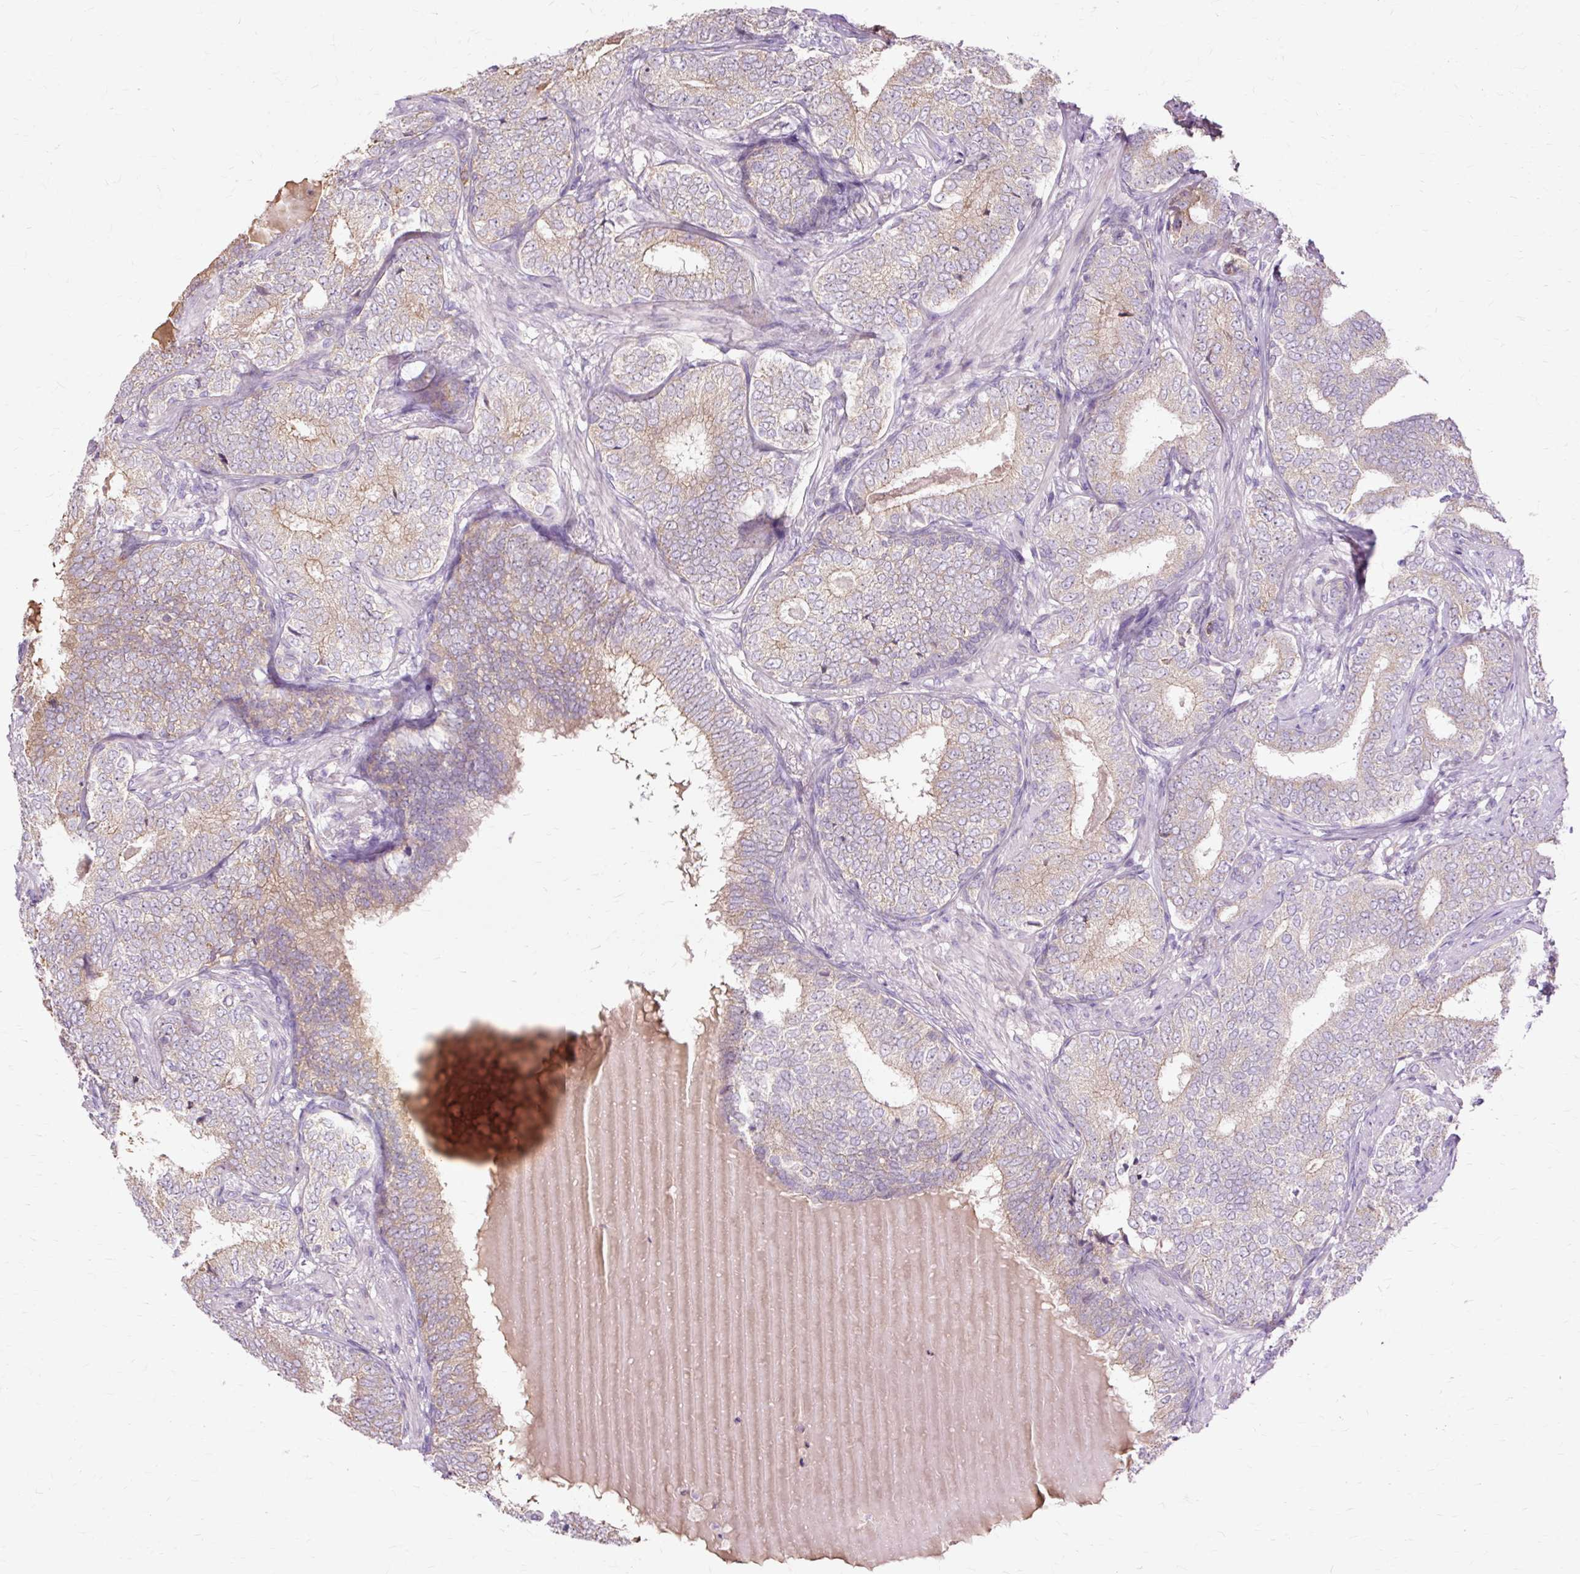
{"staining": {"intensity": "weak", "quantity": "25%-75%", "location": "cytoplasmic/membranous"}, "tissue": "prostate cancer", "cell_type": "Tumor cells", "image_type": "cancer", "snomed": [{"axis": "morphology", "description": "Adenocarcinoma, High grade"}, {"axis": "topography", "description": "Prostate"}], "caption": "DAB (3,3'-diaminobenzidine) immunohistochemical staining of prostate cancer displays weak cytoplasmic/membranous protein expression in approximately 25%-75% of tumor cells.", "gene": "PDZD2", "patient": {"sex": "male", "age": 72}}